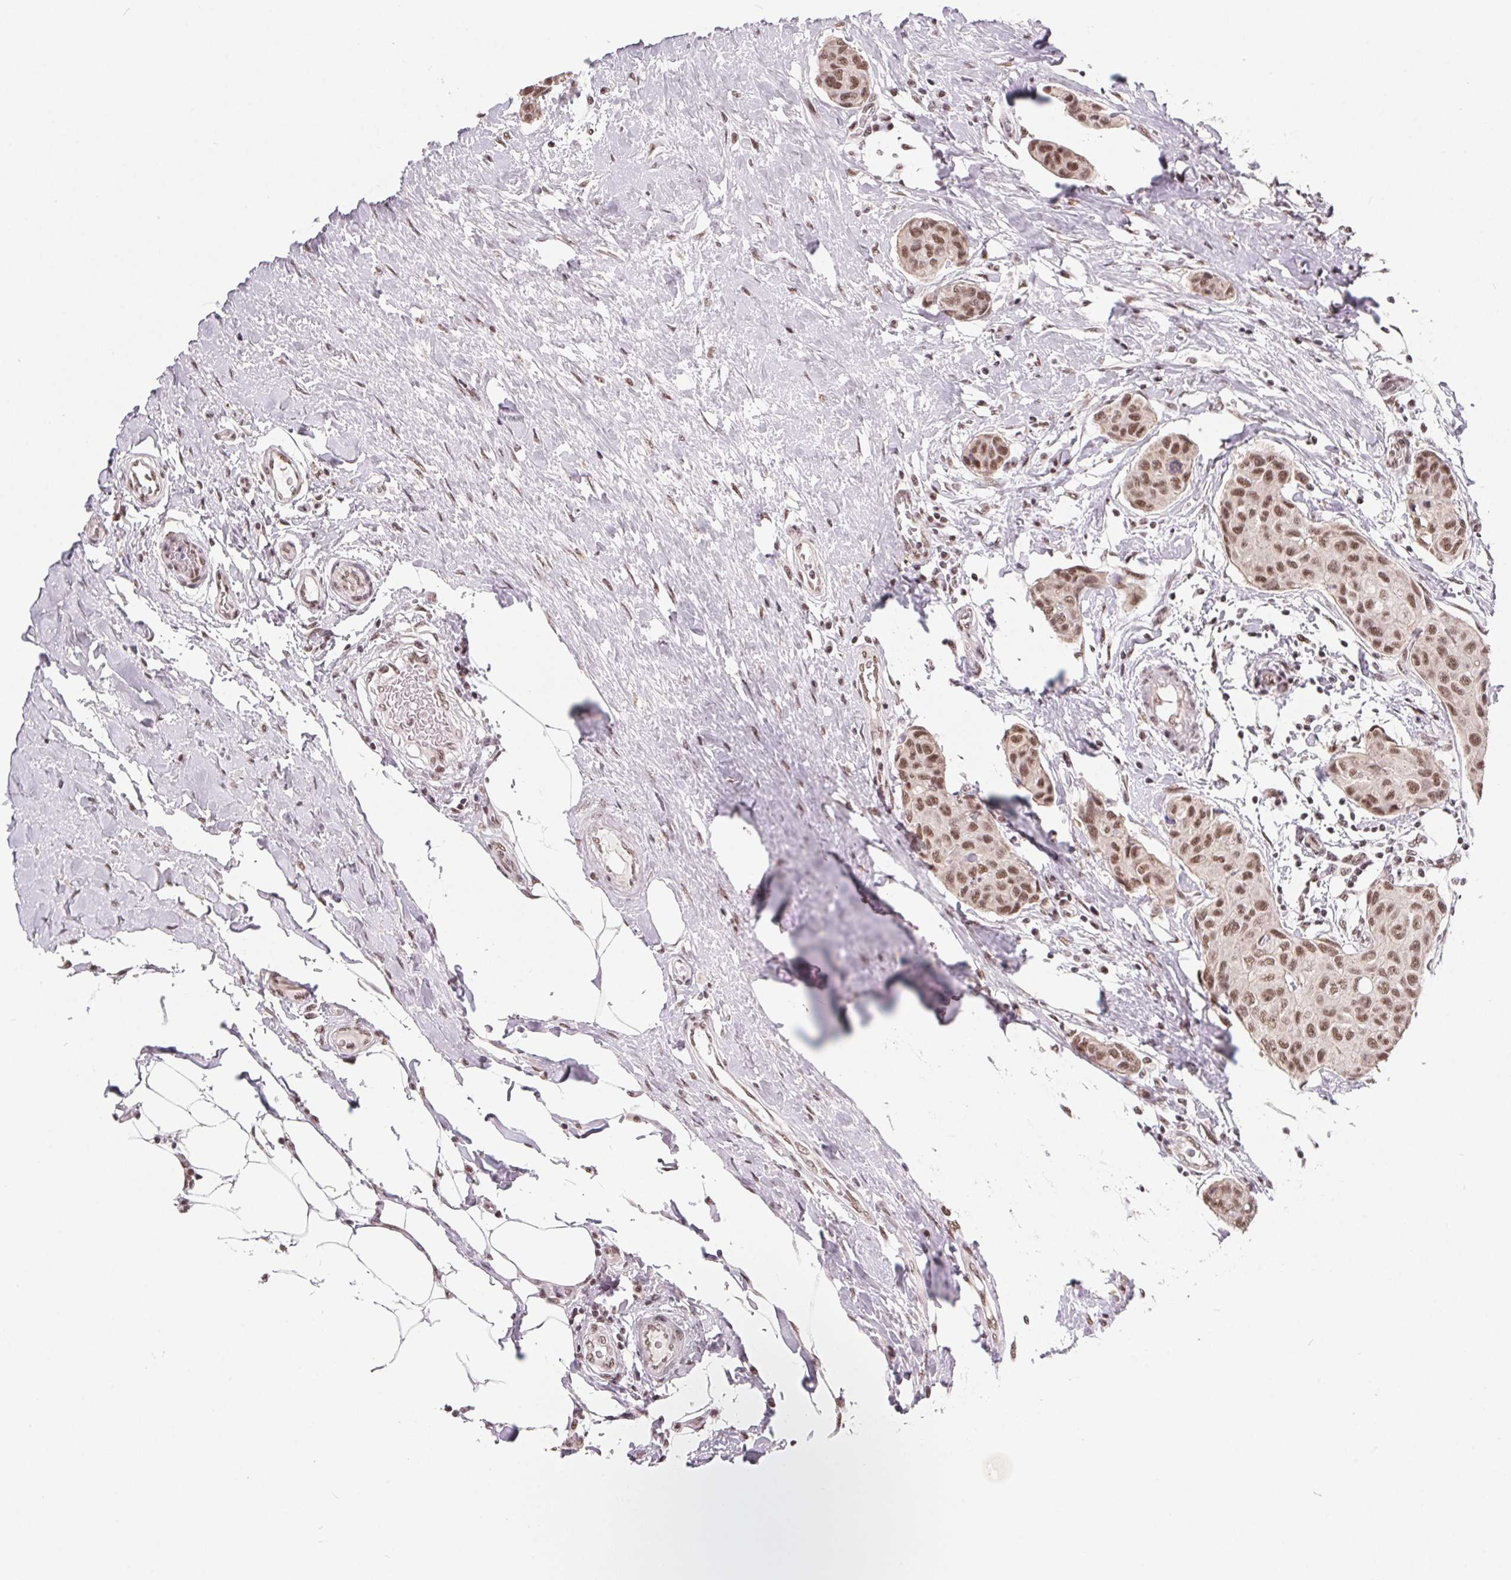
{"staining": {"intensity": "moderate", "quantity": ">75%", "location": "nuclear"}, "tissue": "breast cancer", "cell_type": "Tumor cells", "image_type": "cancer", "snomed": [{"axis": "morphology", "description": "Duct carcinoma"}, {"axis": "topography", "description": "Breast"}], "caption": "Immunohistochemical staining of human breast invasive ductal carcinoma shows medium levels of moderate nuclear protein expression in about >75% of tumor cells.", "gene": "TCERG1", "patient": {"sex": "female", "age": 80}}